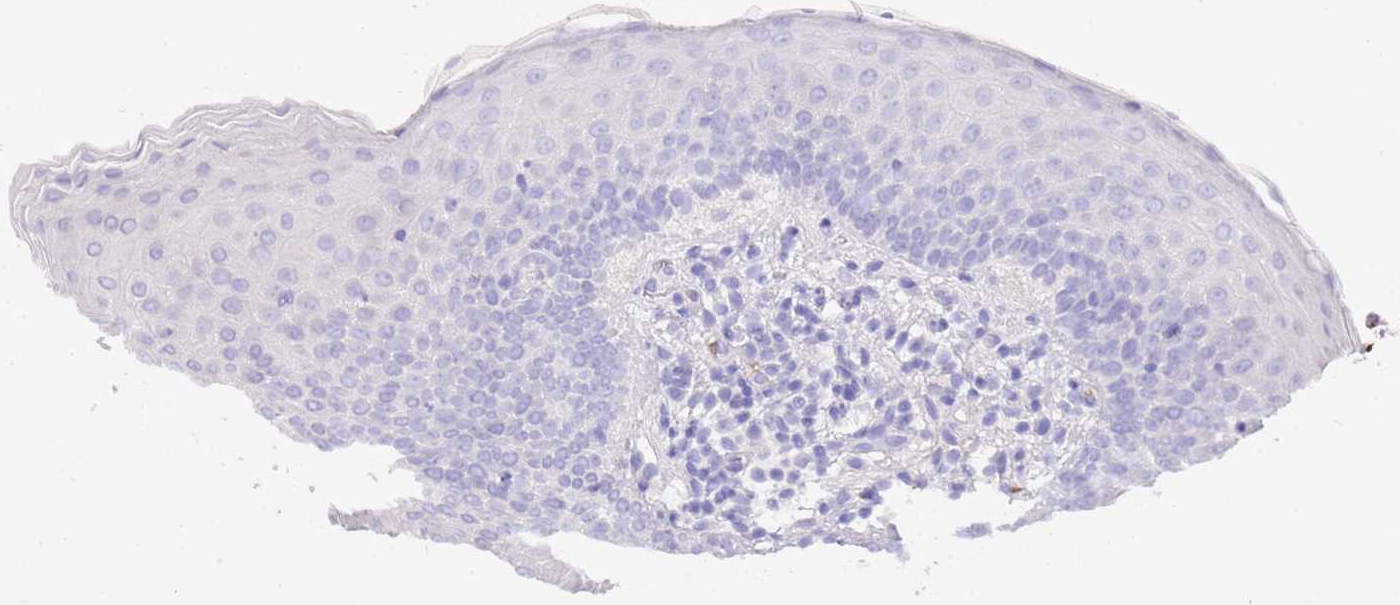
{"staining": {"intensity": "weak", "quantity": "<25%", "location": "cytoplasmic/membranous"}, "tissue": "oral mucosa", "cell_type": "Squamous epithelial cells", "image_type": "normal", "snomed": [{"axis": "morphology", "description": "Normal tissue, NOS"}, {"axis": "topography", "description": "Oral tissue"}], "caption": "This is an immunohistochemistry histopathology image of unremarkable human oral mucosa. There is no expression in squamous epithelial cells.", "gene": "IGF1", "patient": {"sex": "male", "age": 46}}